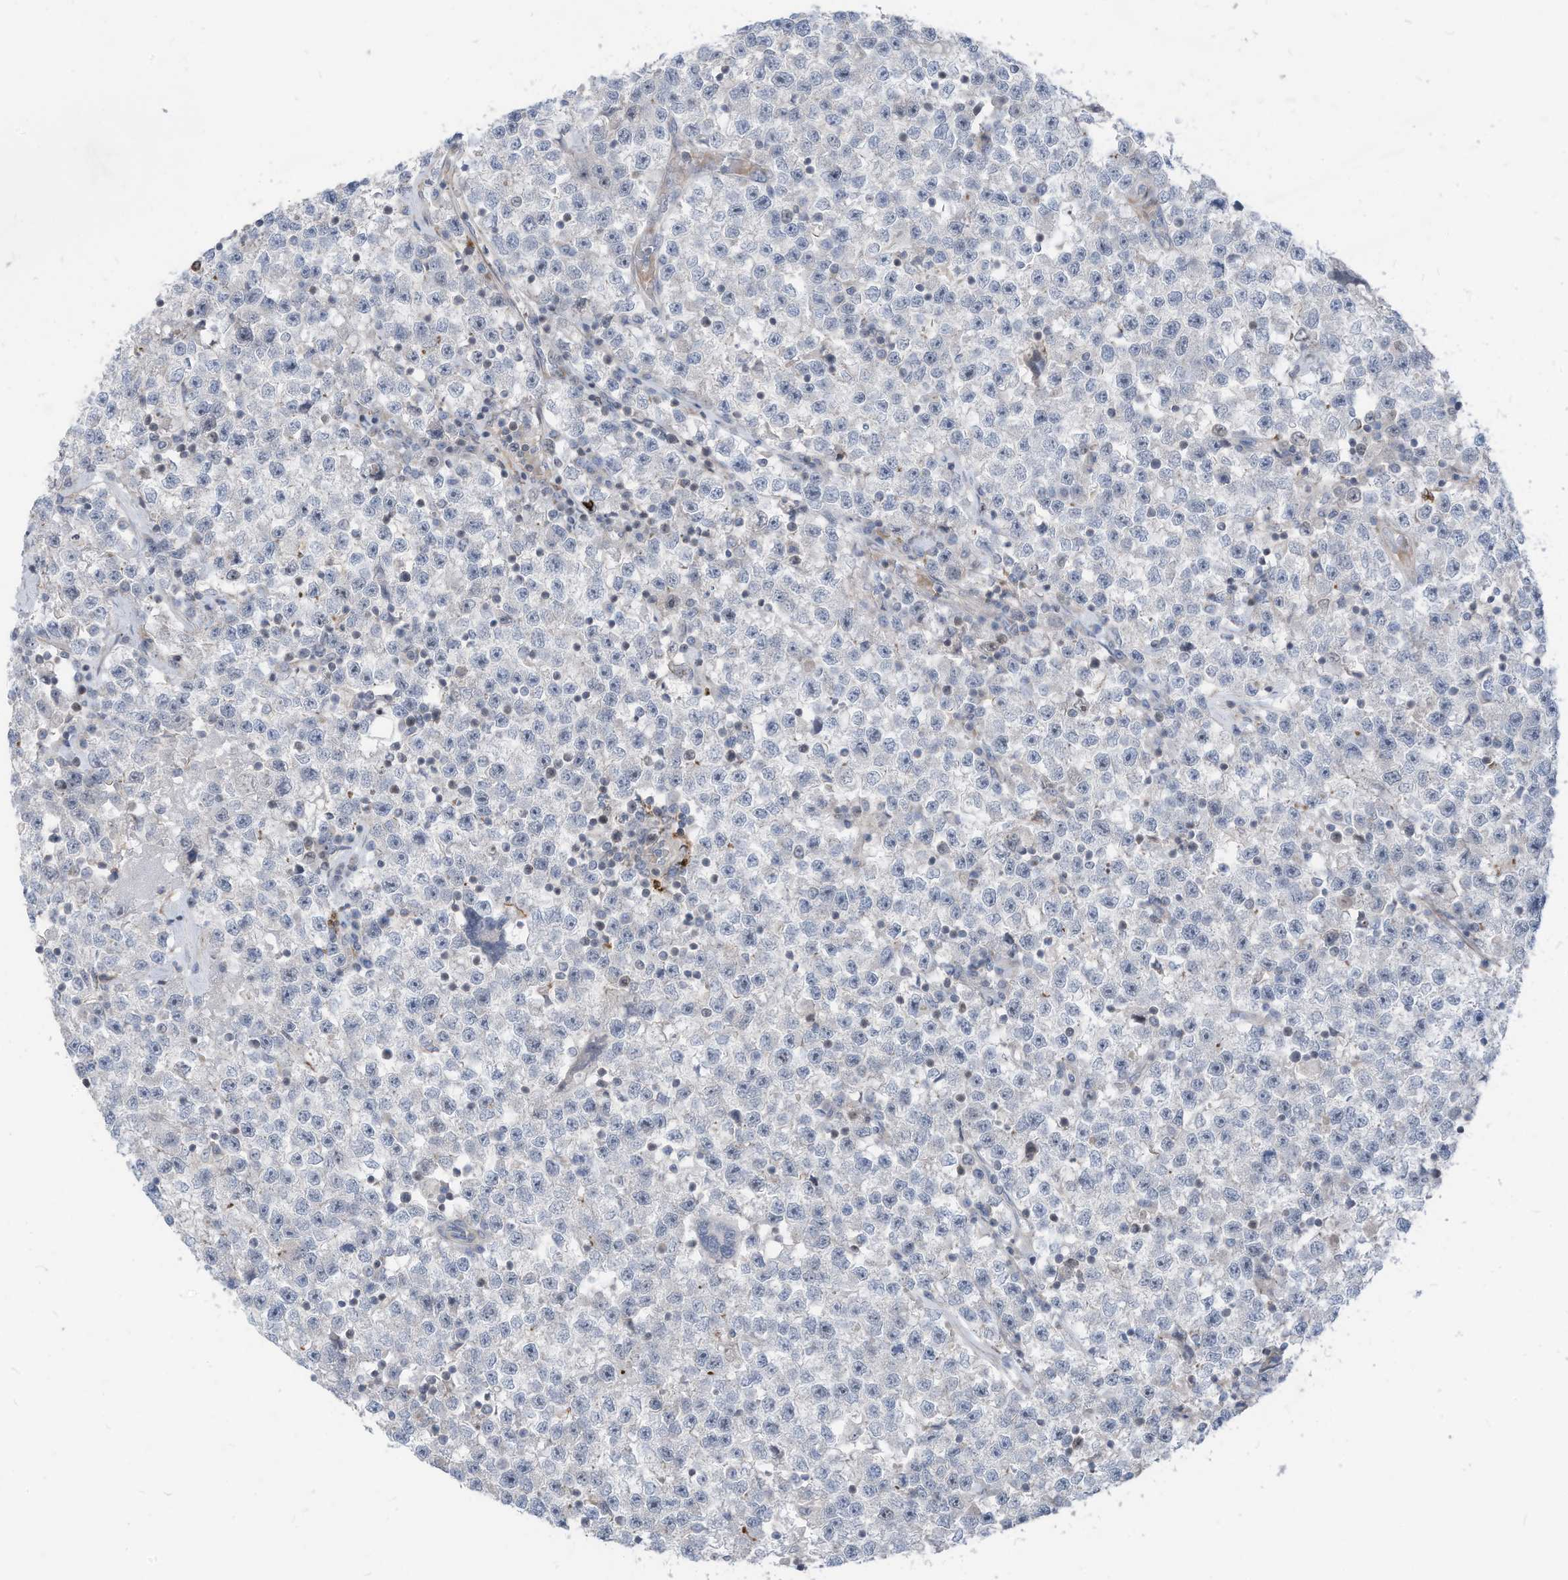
{"staining": {"intensity": "negative", "quantity": "none", "location": "none"}, "tissue": "testis cancer", "cell_type": "Tumor cells", "image_type": "cancer", "snomed": [{"axis": "morphology", "description": "Seminoma, NOS"}, {"axis": "topography", "description": "Testis"}], "caption": "Tumor cells show no significant staining in seminoma (testis).", "gene": "GPATCH3", "patient": {"sex": "male", "age": 22}}